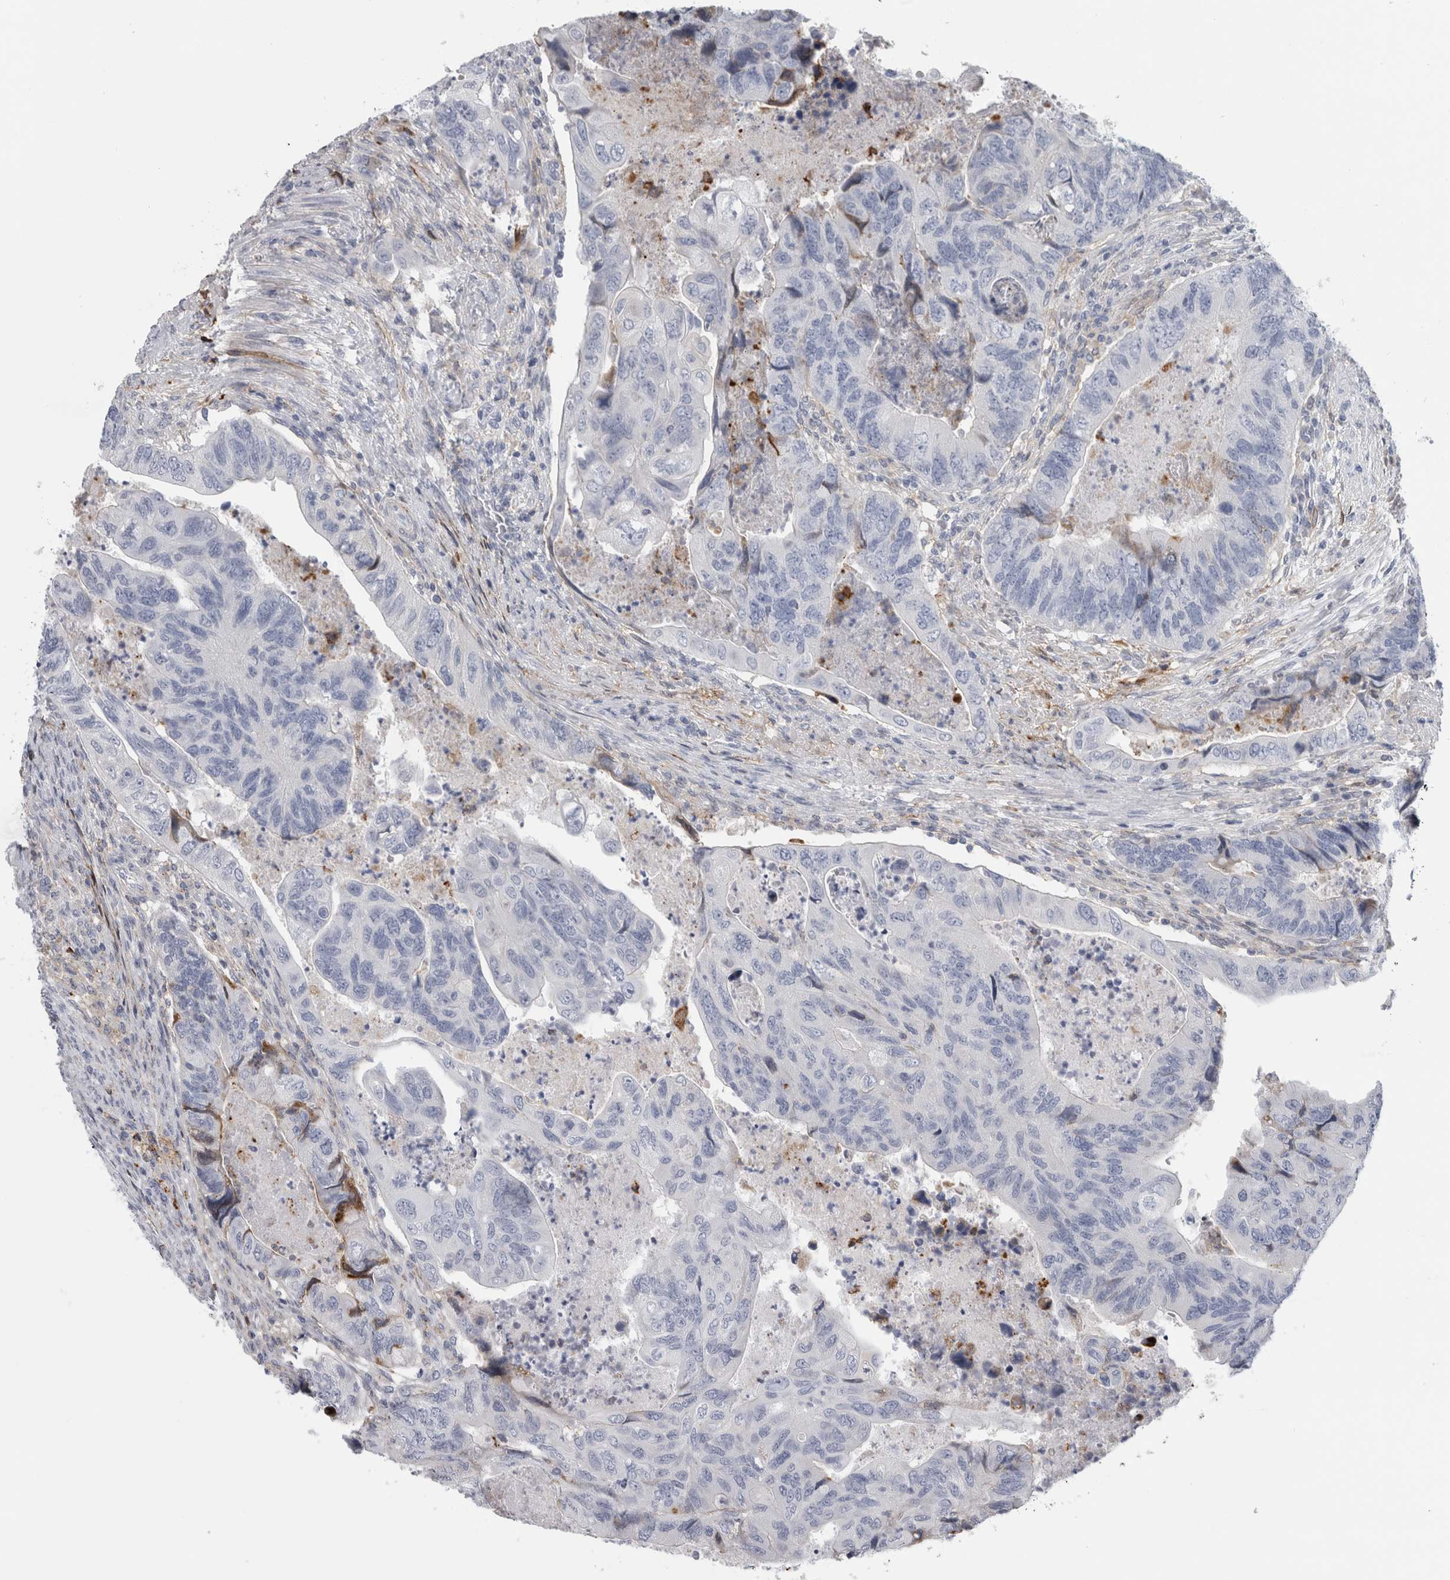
{"staining": {"intensity": "negative", "quantity": "none", "location": "none"}, "tissue": "colorectal cancer", "cell_type": "Tumor cells", "image_type": "cancer", "snomed": [{"axis": "morphology", "description": "Adenocarcinoma, NOS"}, {"axis": "topography", "description": "Rectum"}], "caption": "An immunohistochemistry (IHC) image of colorectal adenocarcinoma is shown. There is no staining in tumor cells of colorectal adenocarcinoma.", "gene": "DNAJC24", "patient": {"sex": "male", "age": 63}}